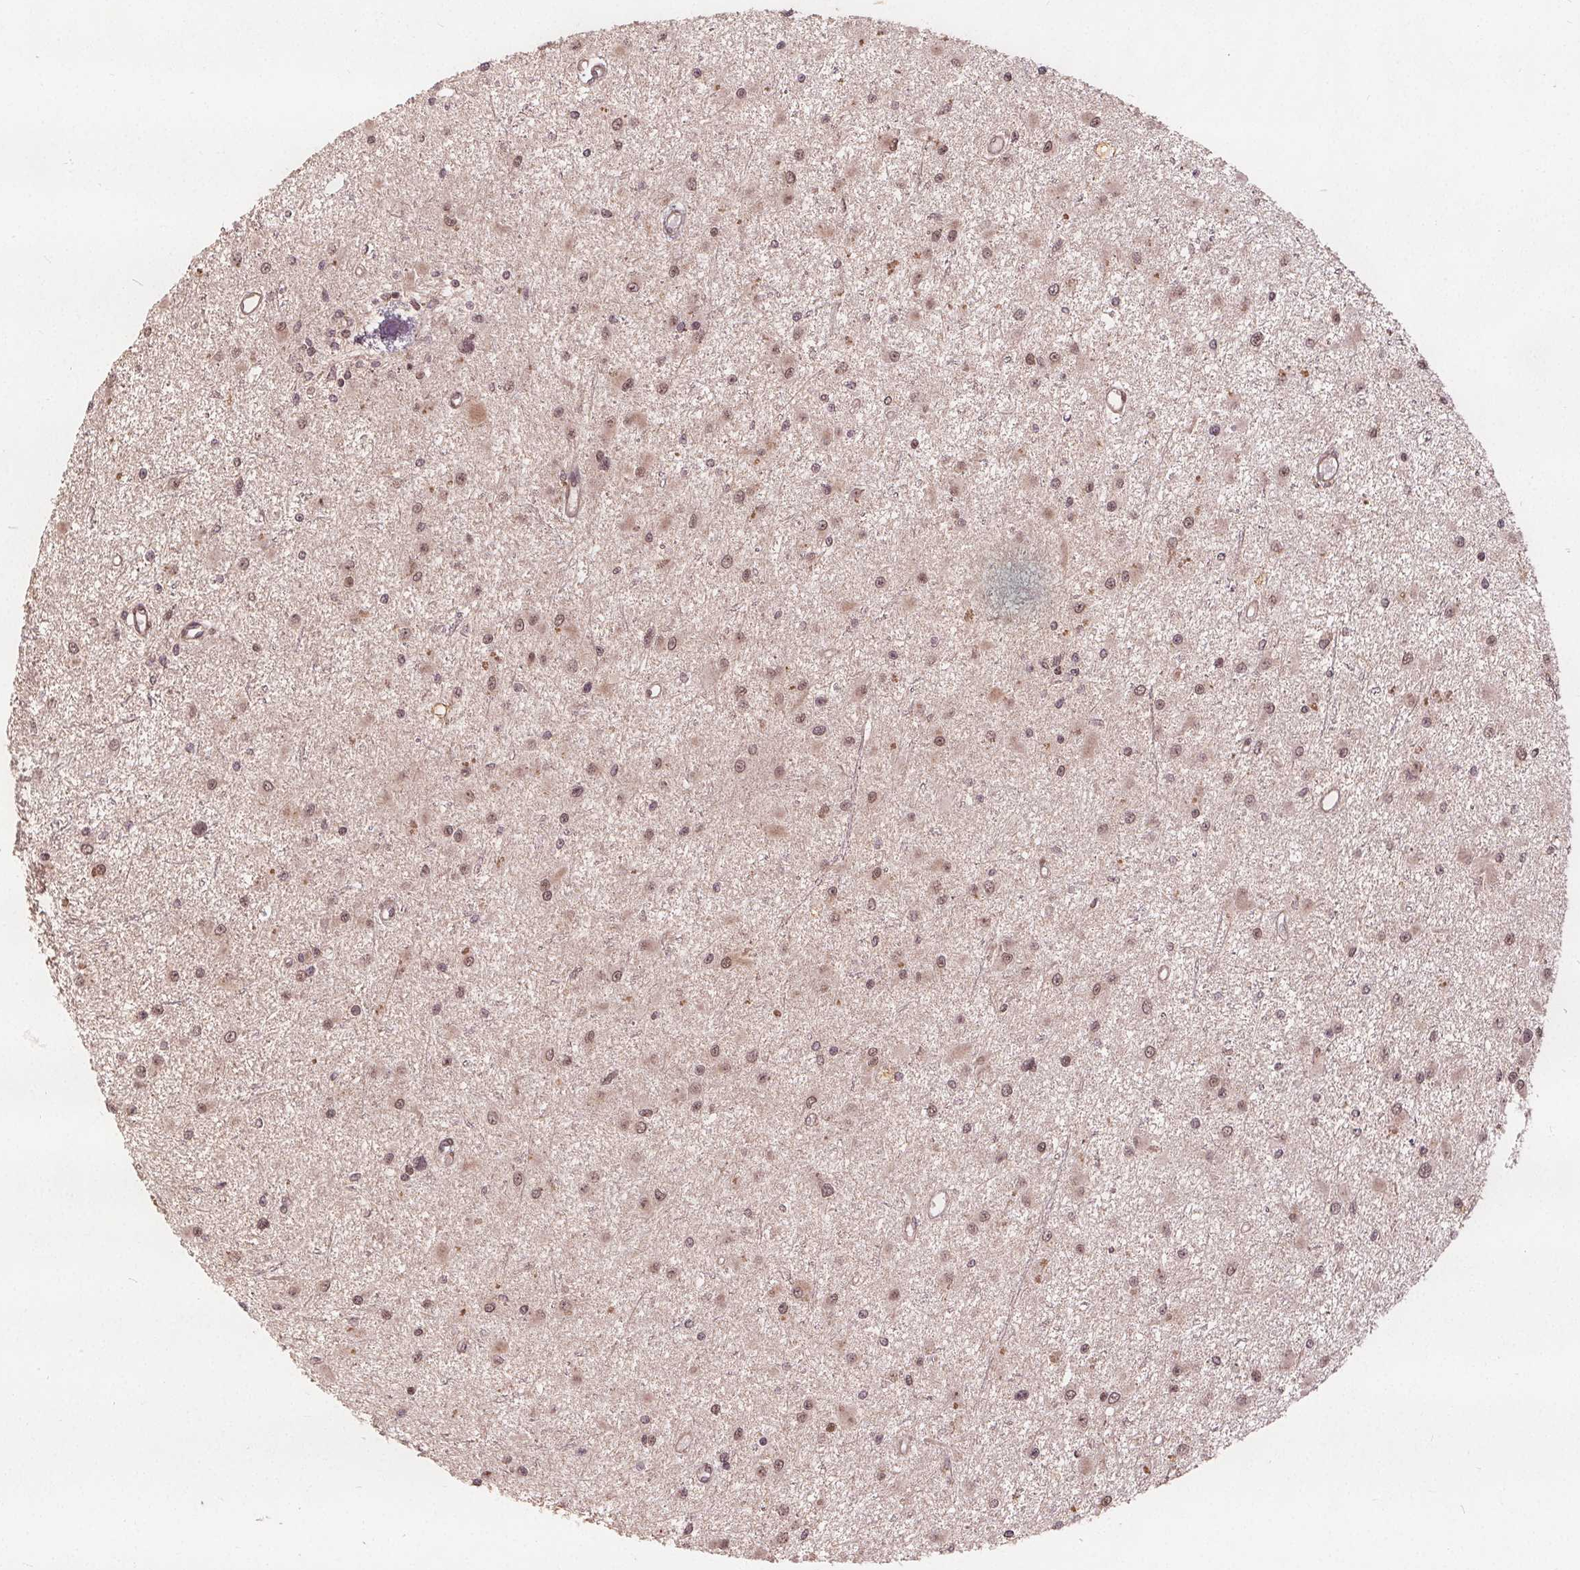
{"staining": {"intensity": "moderate", "quantity": ">75%", "location": "nuclear"}, "tissue": "glioma", "cell_type": "Tumor cells", "image_type": "cancer", "snomed": [{"axis": "morphology", "description": "Glioma, malignant, High grade"}, {"axis": "topography", "description": "Brain"}], "caption": "DAB immunohistochemical staining of glioma demonstrates moderate nuclear protein staining in about >75% of tumor cells. (Stains: DAB (3,3'-diaminobenzidine) in brown, nuclei in blue, Microscopy: brightfield microscopy at high magnification).", "gene": "PPP1CB", "patient": {"sex": "male", "age": 54}}